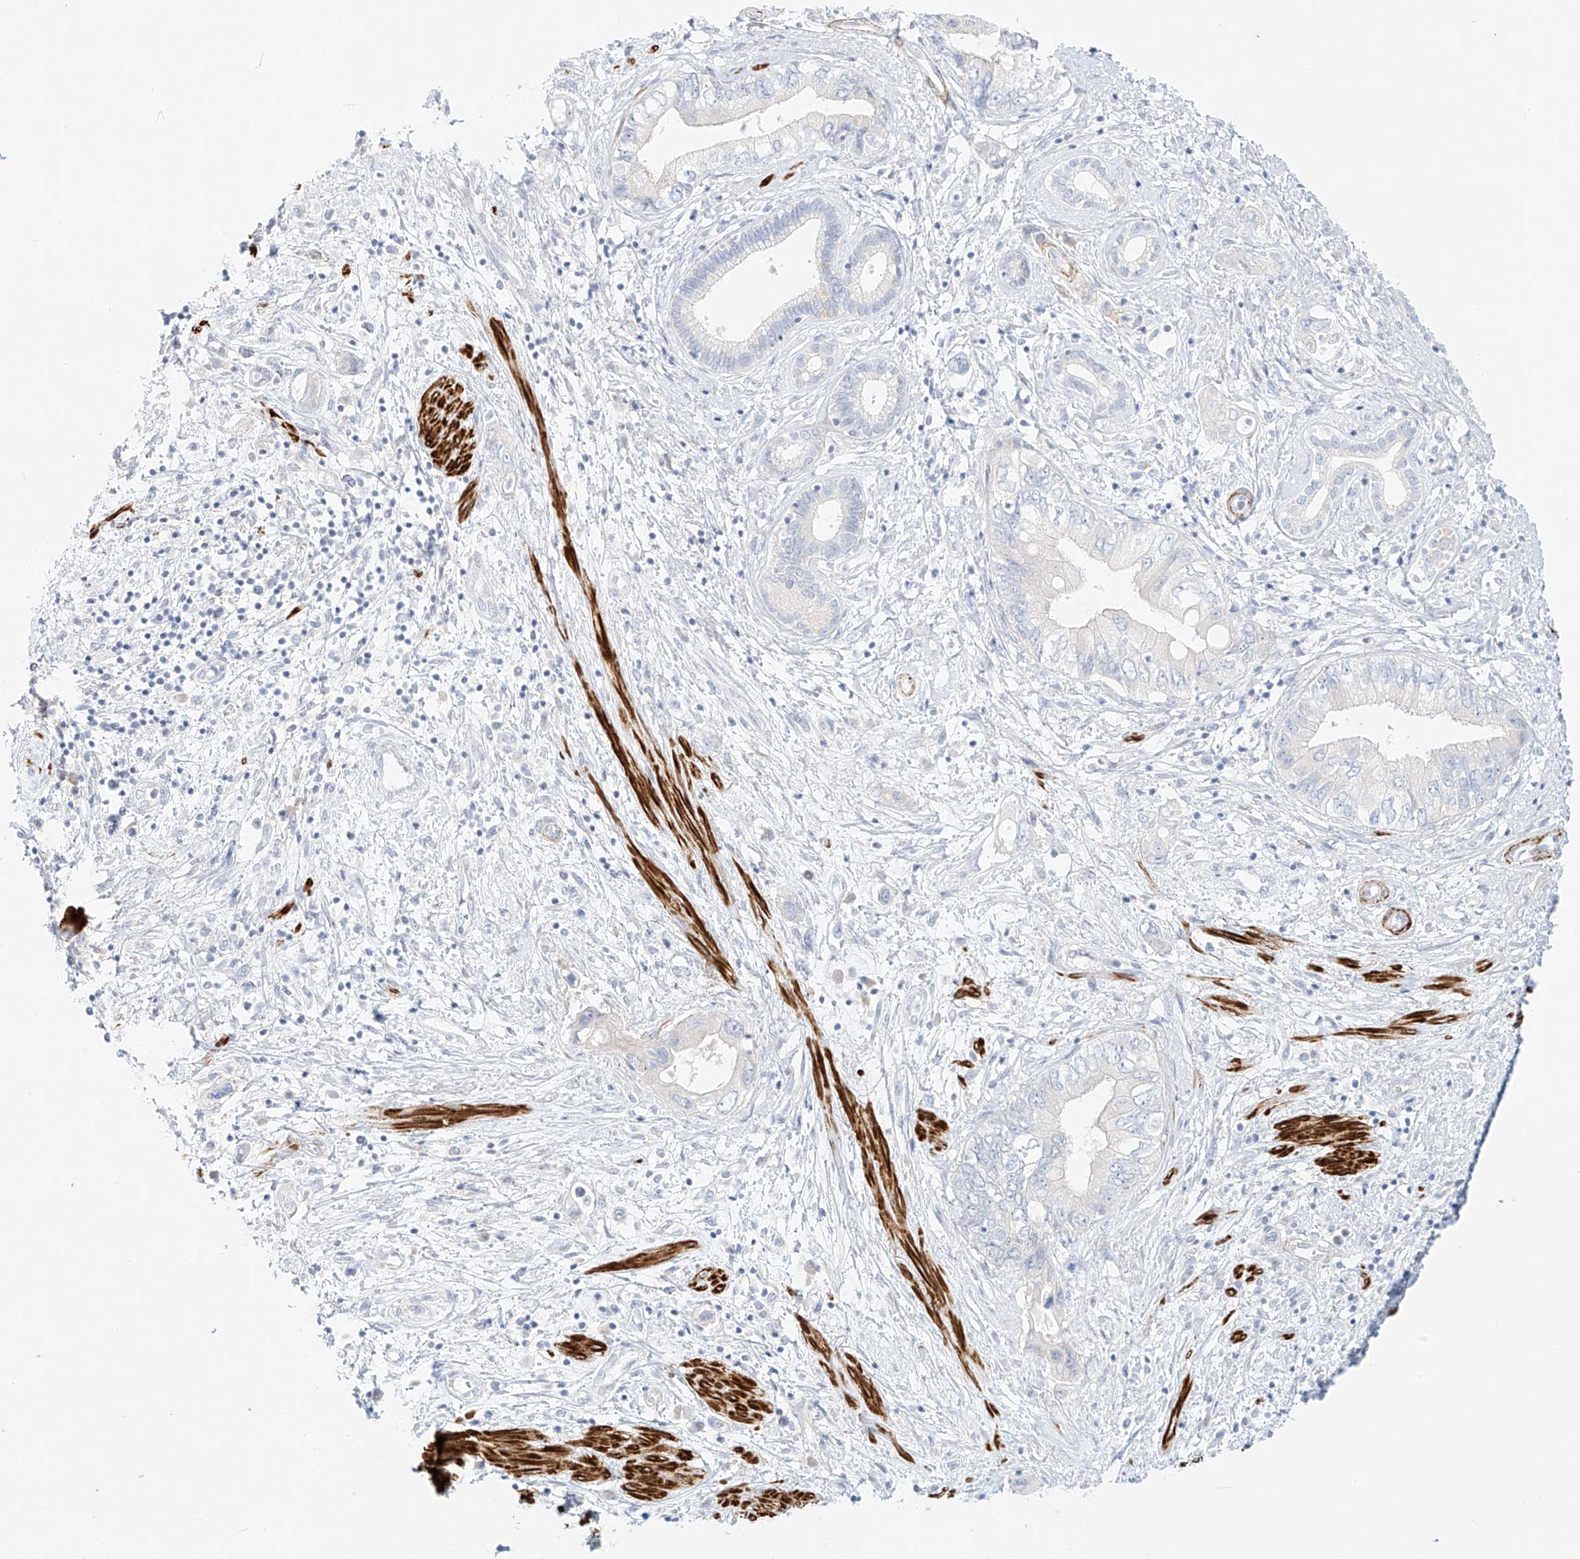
{"staining": {"intensity": "negative", "quantity": "none", "location": "none"}, "tissue": "pancreatic cancer", "cell_type": "Tumor cells", "image_type": "cancer", "snomed": [{"axis": "morphology", "description": "Adenocarcinoma, NOS"}, {"axis": "topography", "description": "Pancreas"}], "caption": "High power microscopy histopathology image of an immunohistochemistry (IHC) image of pancreatic adenocarcinoma, revealing no significant staining in tumor cells. (Stains: DAB immunohistochemistry (IHC) with hematoxylin counter stain, Microscopy: brightfield microscopy at high magnification).", "gene": "ST3GAL5", "patient": {"sex": "female", "age": 73}}